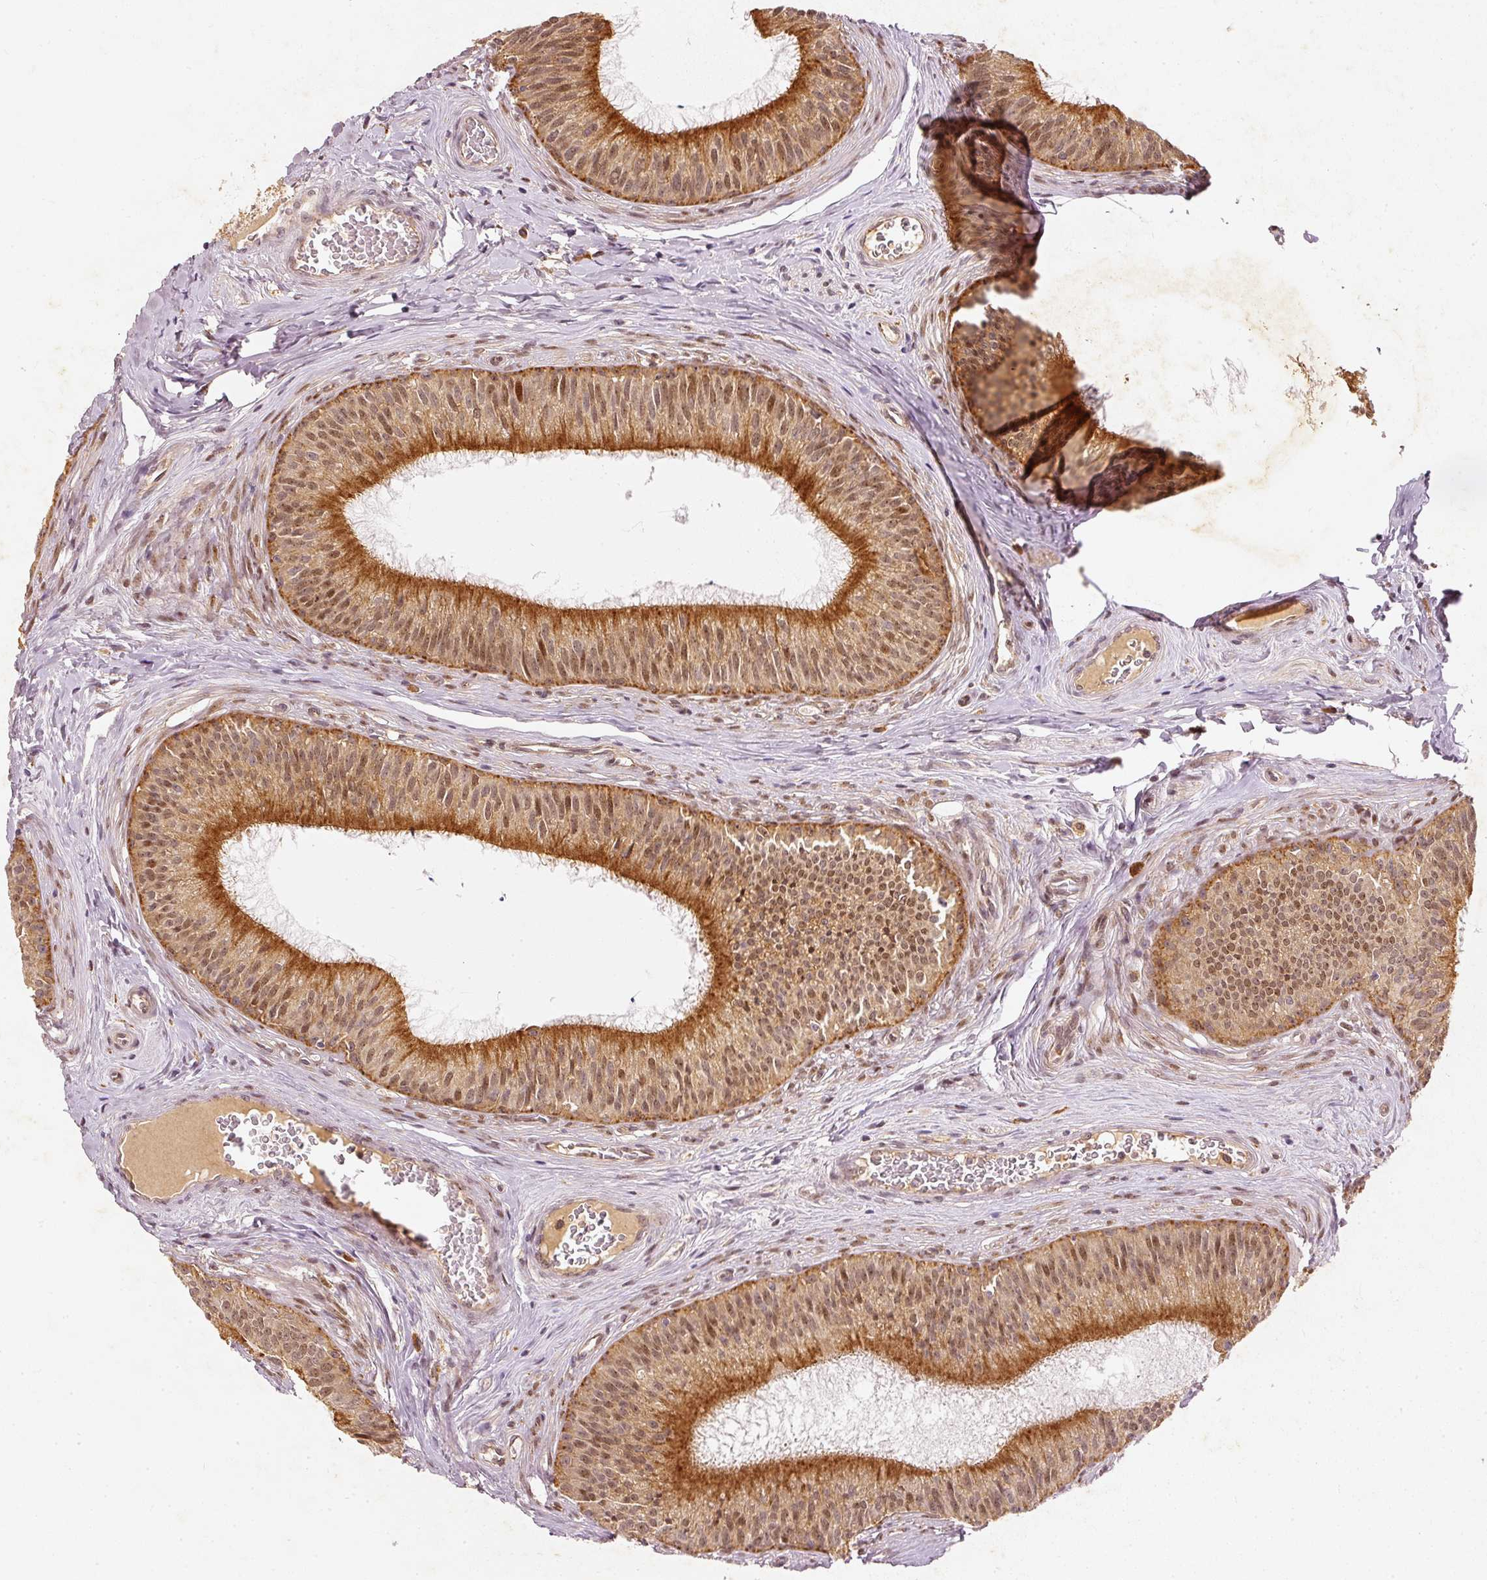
{"staining": {"intensity": "moderate", "quantity": ">75%", "location": "cytoplasmic/membranous,nuclear"}, "tissue": "epididymis", "cell_type": "Glandular cells", "image_type": "normal", "snomed": [{"axis": "morphology", "description": "Normal tissue, NOS"}, {"axis": "topography", "description": "Epididymis"}], "caption": "IHC (DAB) staining of normal epididymis displays moderate cytoplasmic/membranous,nuclear protein staining in approximately >75% of glandular cells. (brown staining indicates protein expression, while blue staining denotes nuclei).", "gene": "ZNF580", "patient": {"sex": "male", "age": 24}}